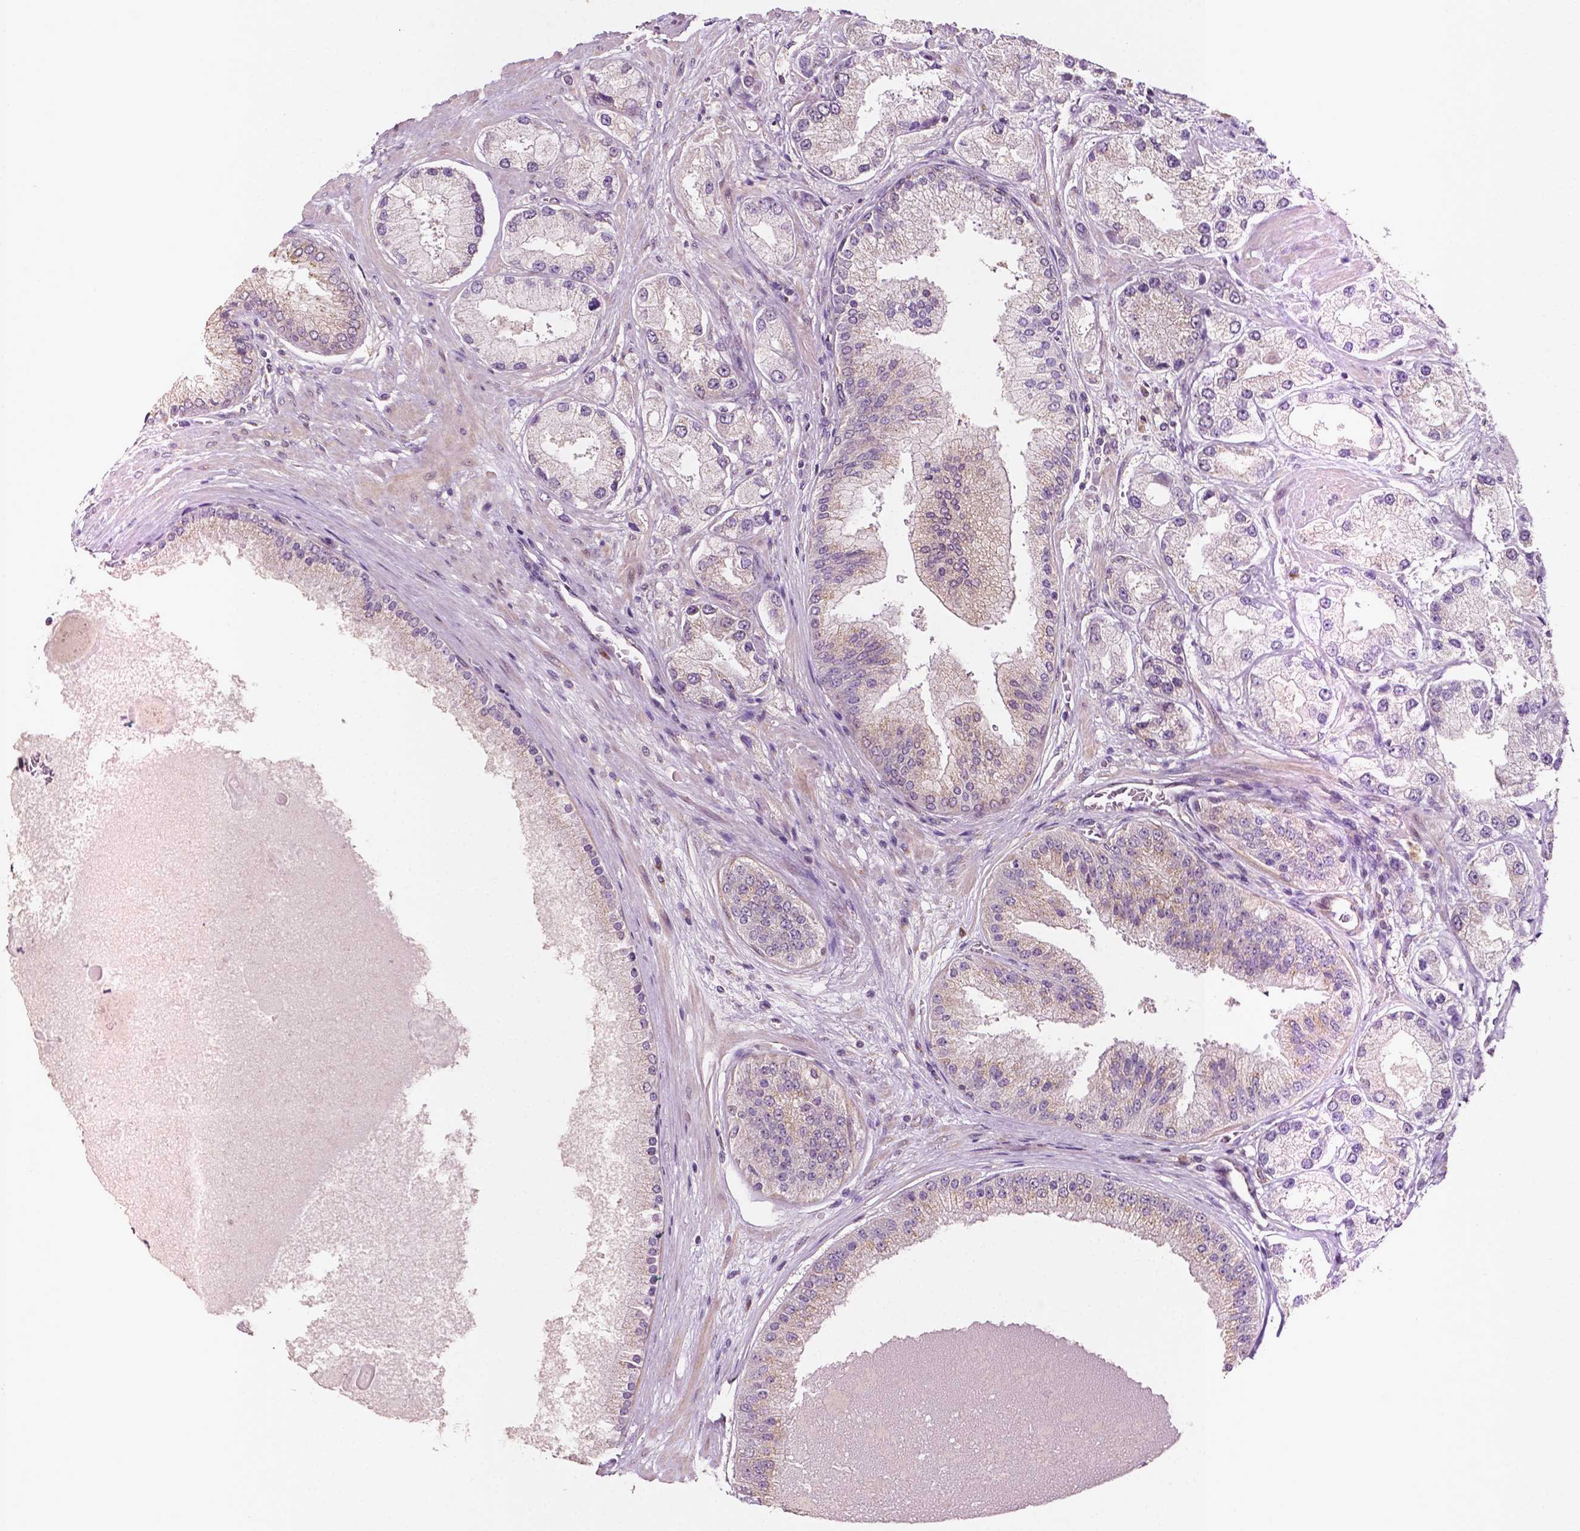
{"staining": {"intensity": "weak", "quantity": "<25%", "location": "cytoplasmic/membranous"}, "tissue": "prostate cancer", "cell_type": "Tumor cells", "image_type": "cancer", "snomed": [{"axis": "morphology", "description": "Adenocarcinoma, High grade"}, {"axis": "topography", "description": "Prostate"}], "caption": "There is no significant expression in tumor cells of prostate cancer. (DAB immunohistochemistry, high magnification).", "gene": "EBAG9", "patient": {"sex": "male", "age": 67}}